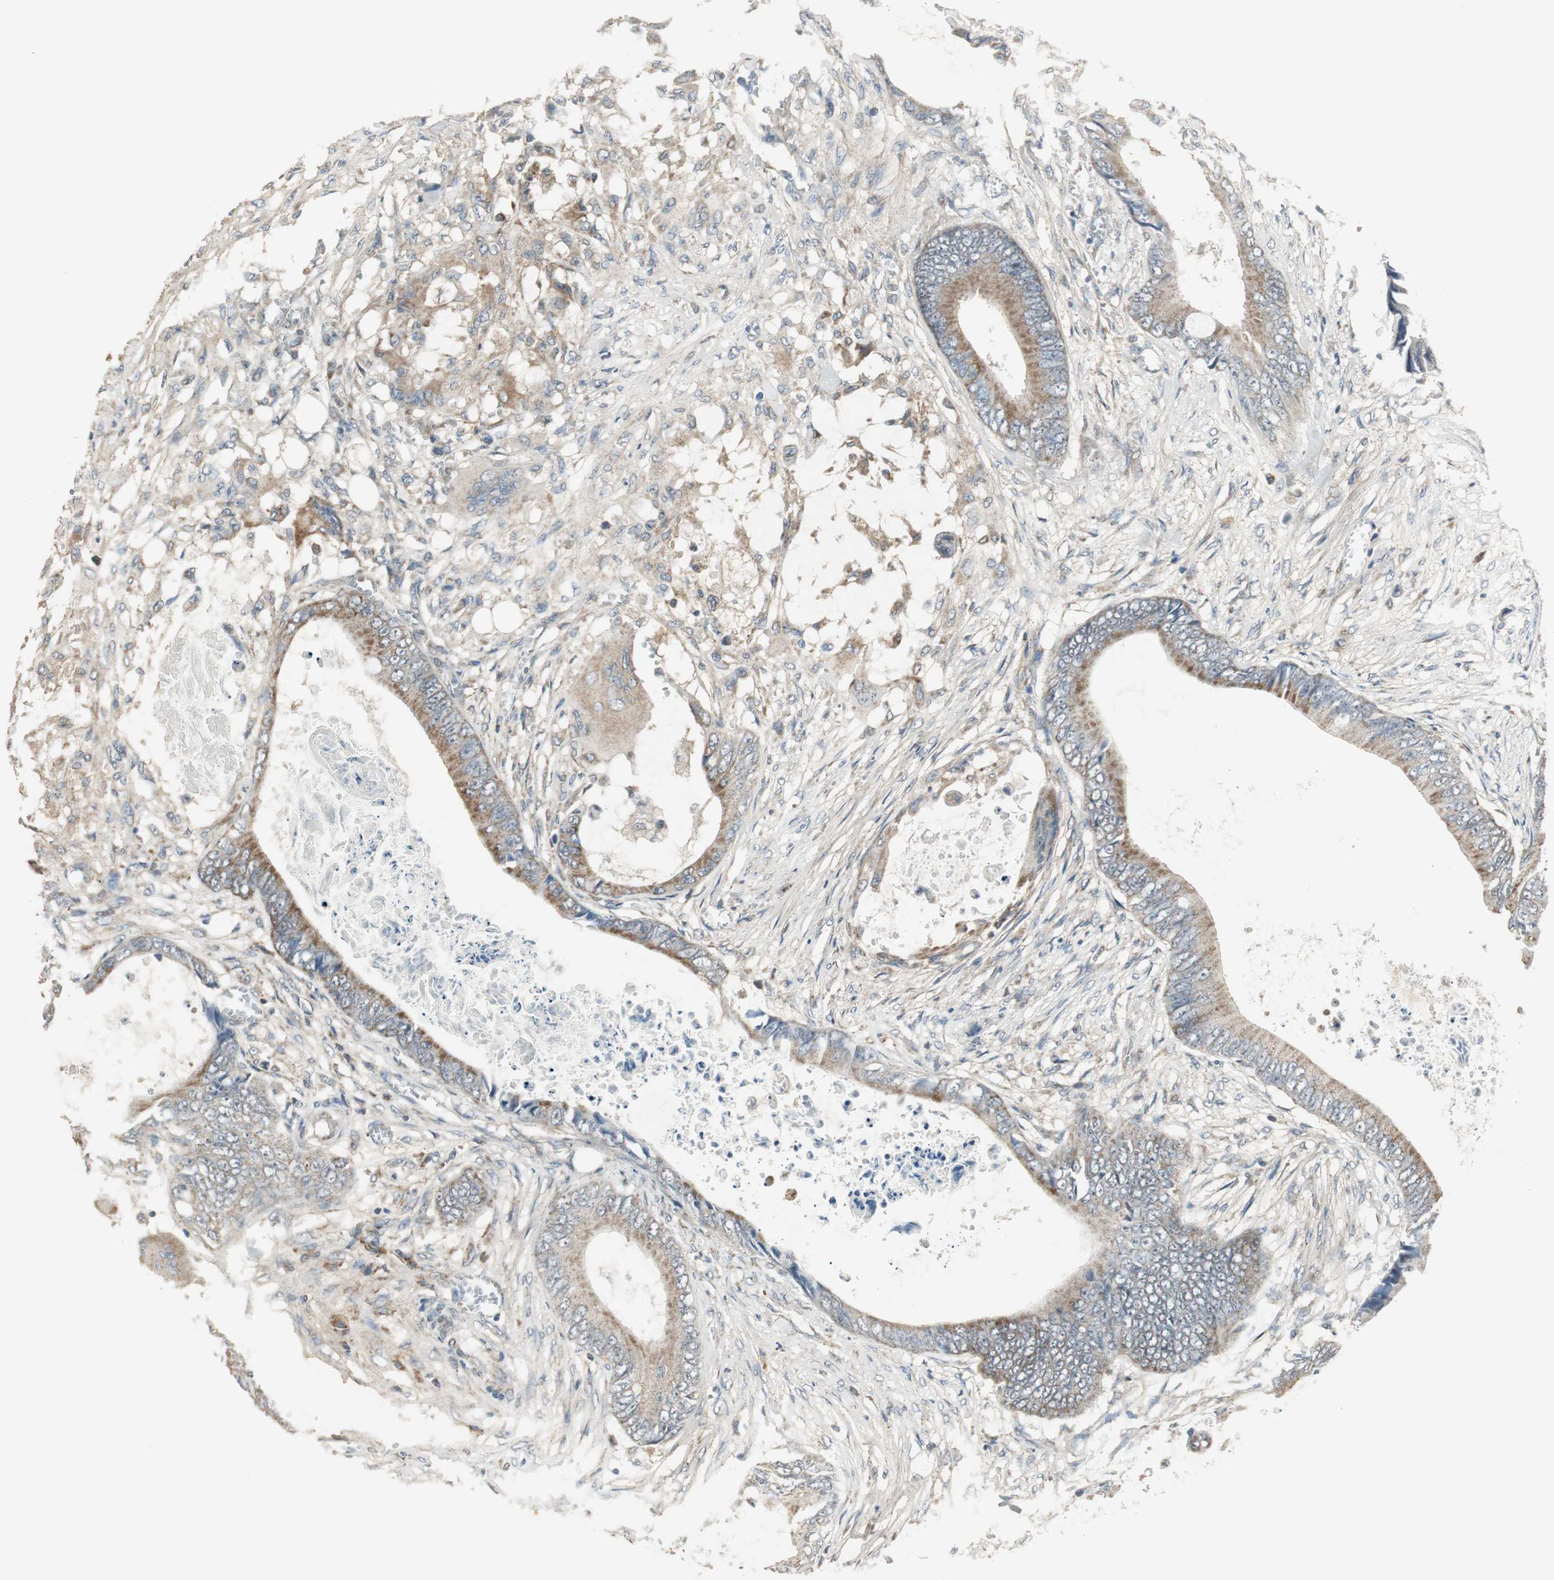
{"staining": {"intensity": "weak", "quantity": ">75%", "location": "cytoplasmic/membranous"}, "tissue": "colorectal cancer", "cell_type": "Tumor cells", "image_type": "cancer", "snomed": [{"axis": "morphology", "description": "Normal tissue, NOS"}, {"axis": "morphology", "description": "Adenocarcinoma, NOS"}, {"axis": "topography", "description": "Rectum"}, {"axis": "topography", "description": "Peripheral nerve tissue"}], "caption": "The immunohistochemical stain shows weak cytoplasmic/membranous positivity in tumor cells of colorectal cancer (adenocarcinoma) tissue. Immunohistochemistry stains the protein of interest in brown and the nuclei are stained blue.", "gene": "MSTO1", "patient": {"sex": "female", "age": 77}}